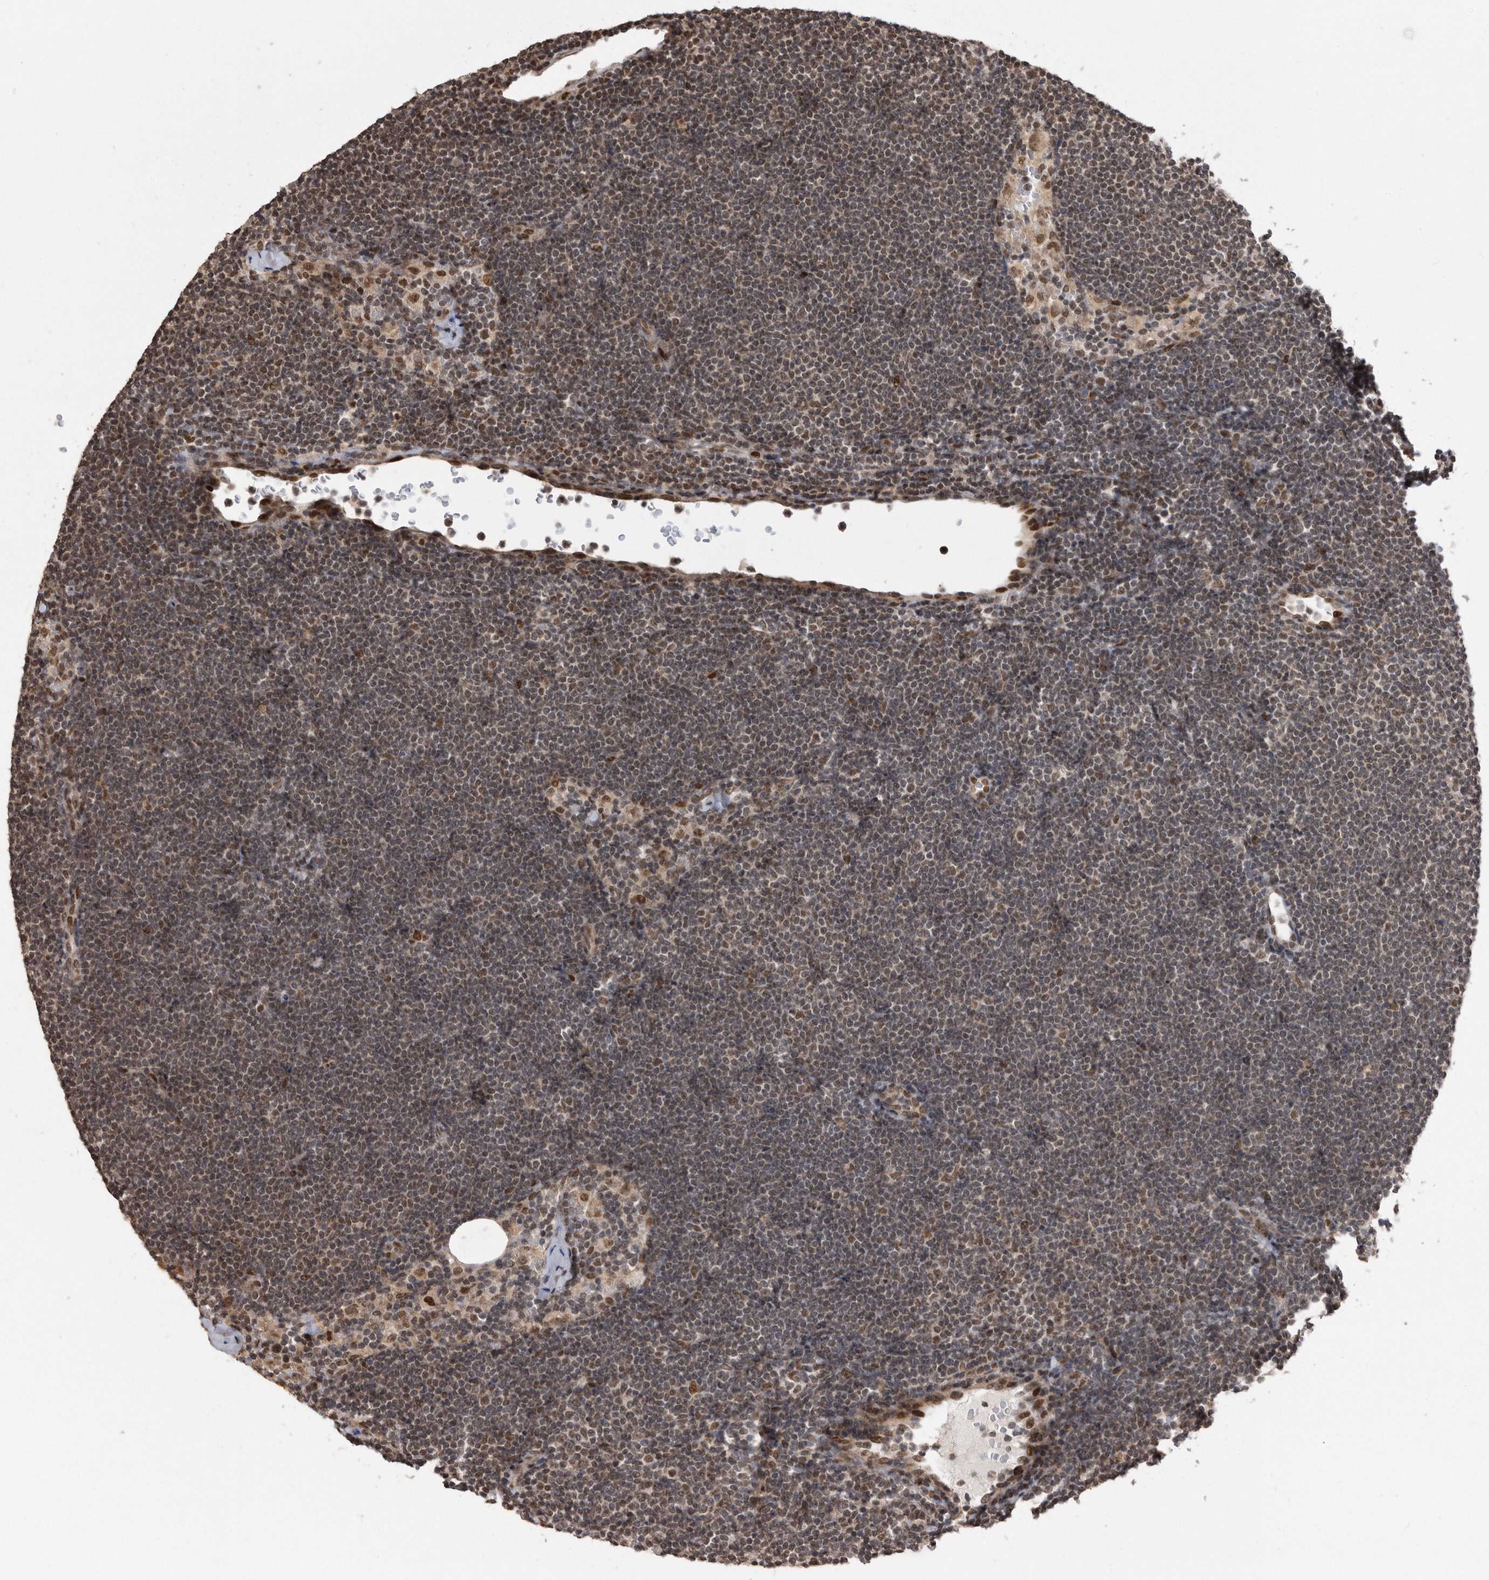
{"staining": {"intensity": "moderate", "quantity": ">75%", "location": "nuclear"}, "tissue": "lymphoma", "cell_type": "Tumor cells", "image_type": "cancer", "snomed": [{"axis": "morphology", "description": "Malignant lymphoma, non-Hodgkin's type, Low grade"}, {"axis": "topography", "description": "Lymph node"}], "caption": "IHC of lymphoma displays medium levels of moderate nuclear positivity in about >75% of tumor cells. The protein of interest is stained brown, and the nuclei are stained in blue (DAB (3,3'-diaminobenzidine) IHC with brightfield microscopy, high magnification).", "gene": "TDRD3", "patient": {"sex": "female", "age": 53}}